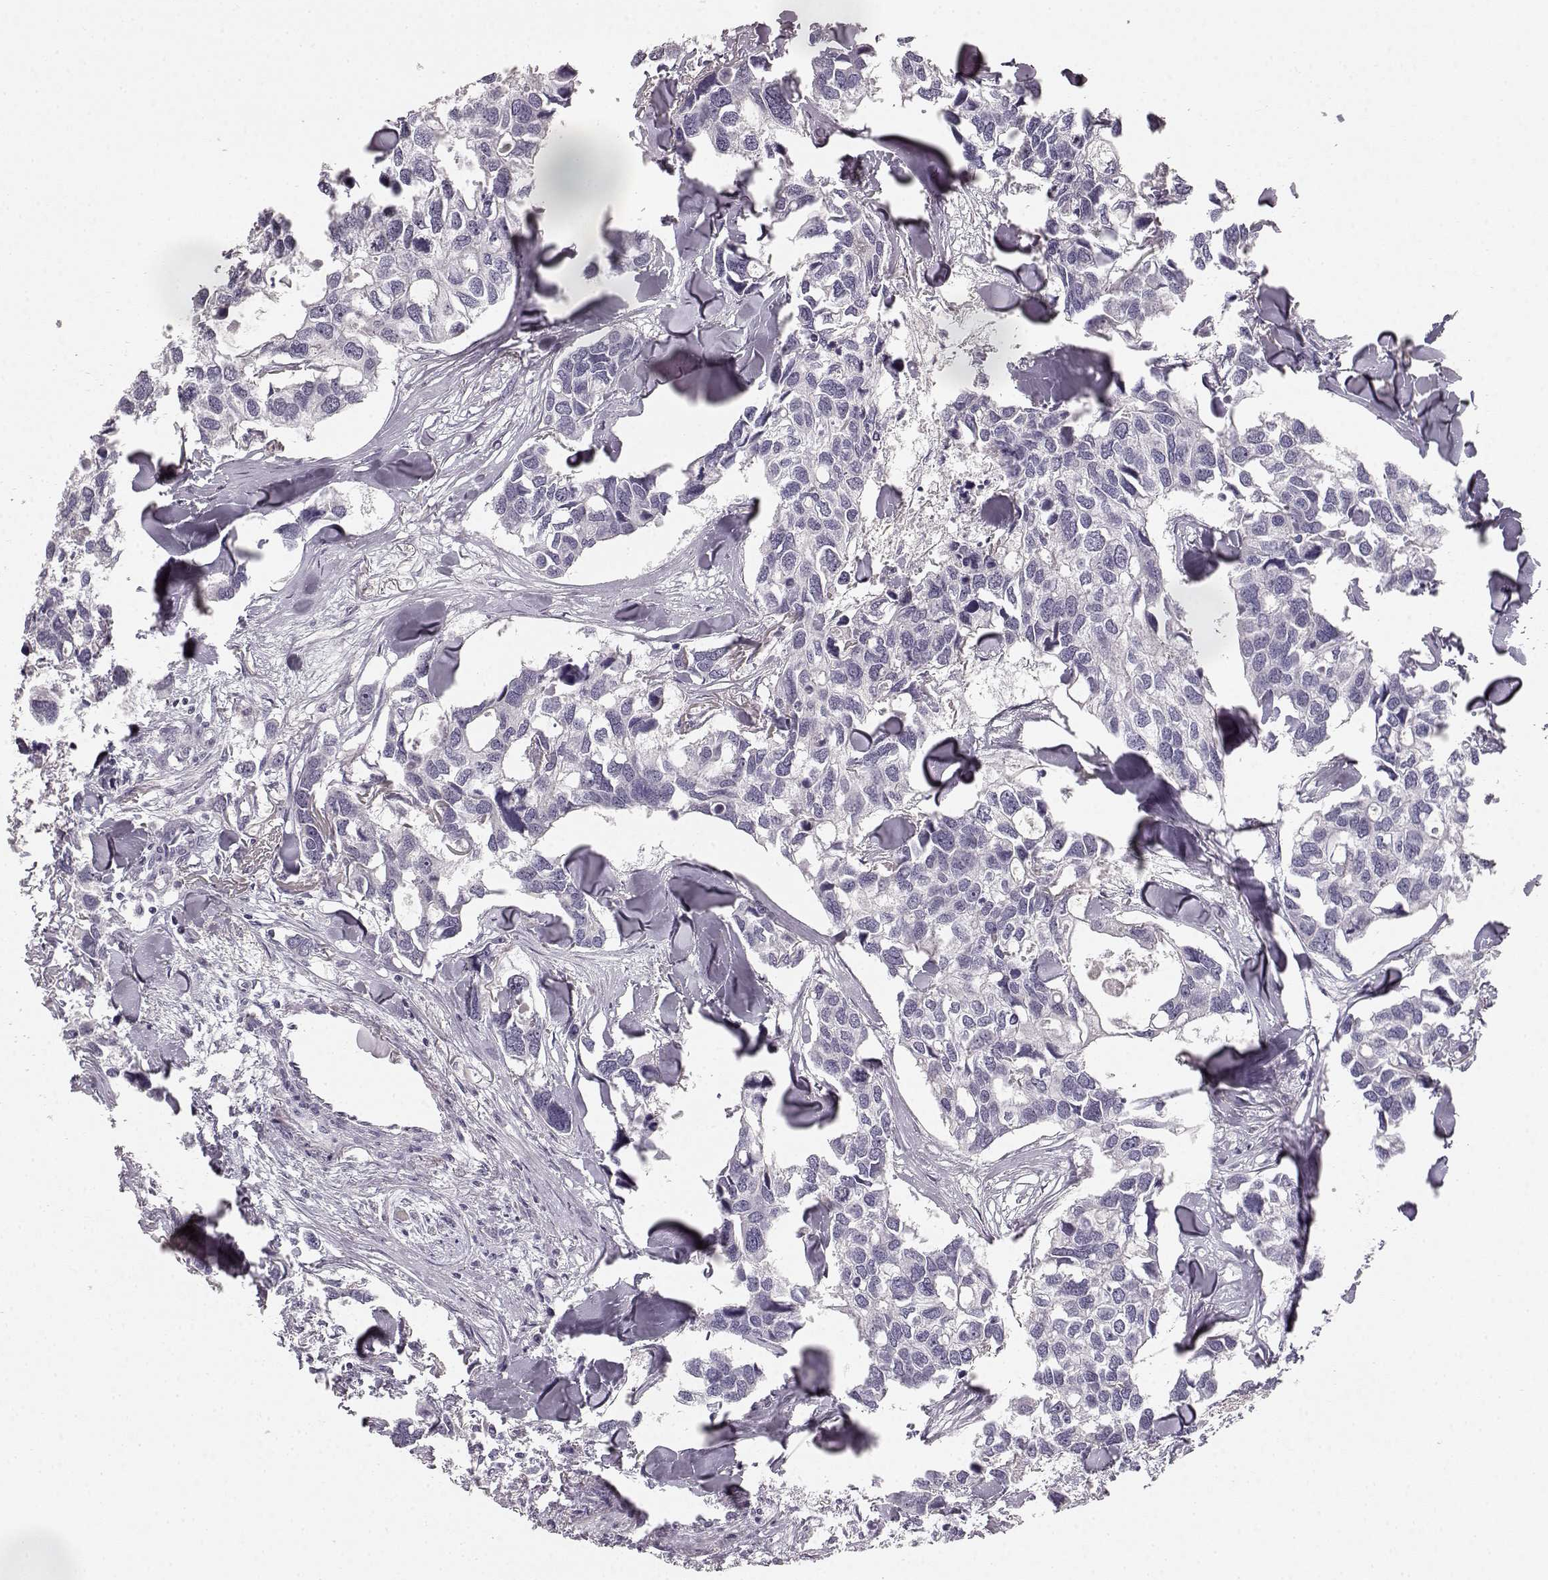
{"staining": {"intensity": "negative", "quantity": "none", "location": "none"}, "tissue": "breast cancer", "cell_type": "Tumor cells", "image_type": "cancer", "snomed": [{"axis": "morphology", "description": "Duct carcinoma"}, {"axis": "topography", "description": "Breast"}], "caption": "DAB (3,3'-diaminobenzidine) immunohistochemical staining of human invasive ductal carcinoma (breast) reveals no significant staining in tumor cells.", "gene": "KIAA0319", "patient": {"sex": "female", "age": 83}}